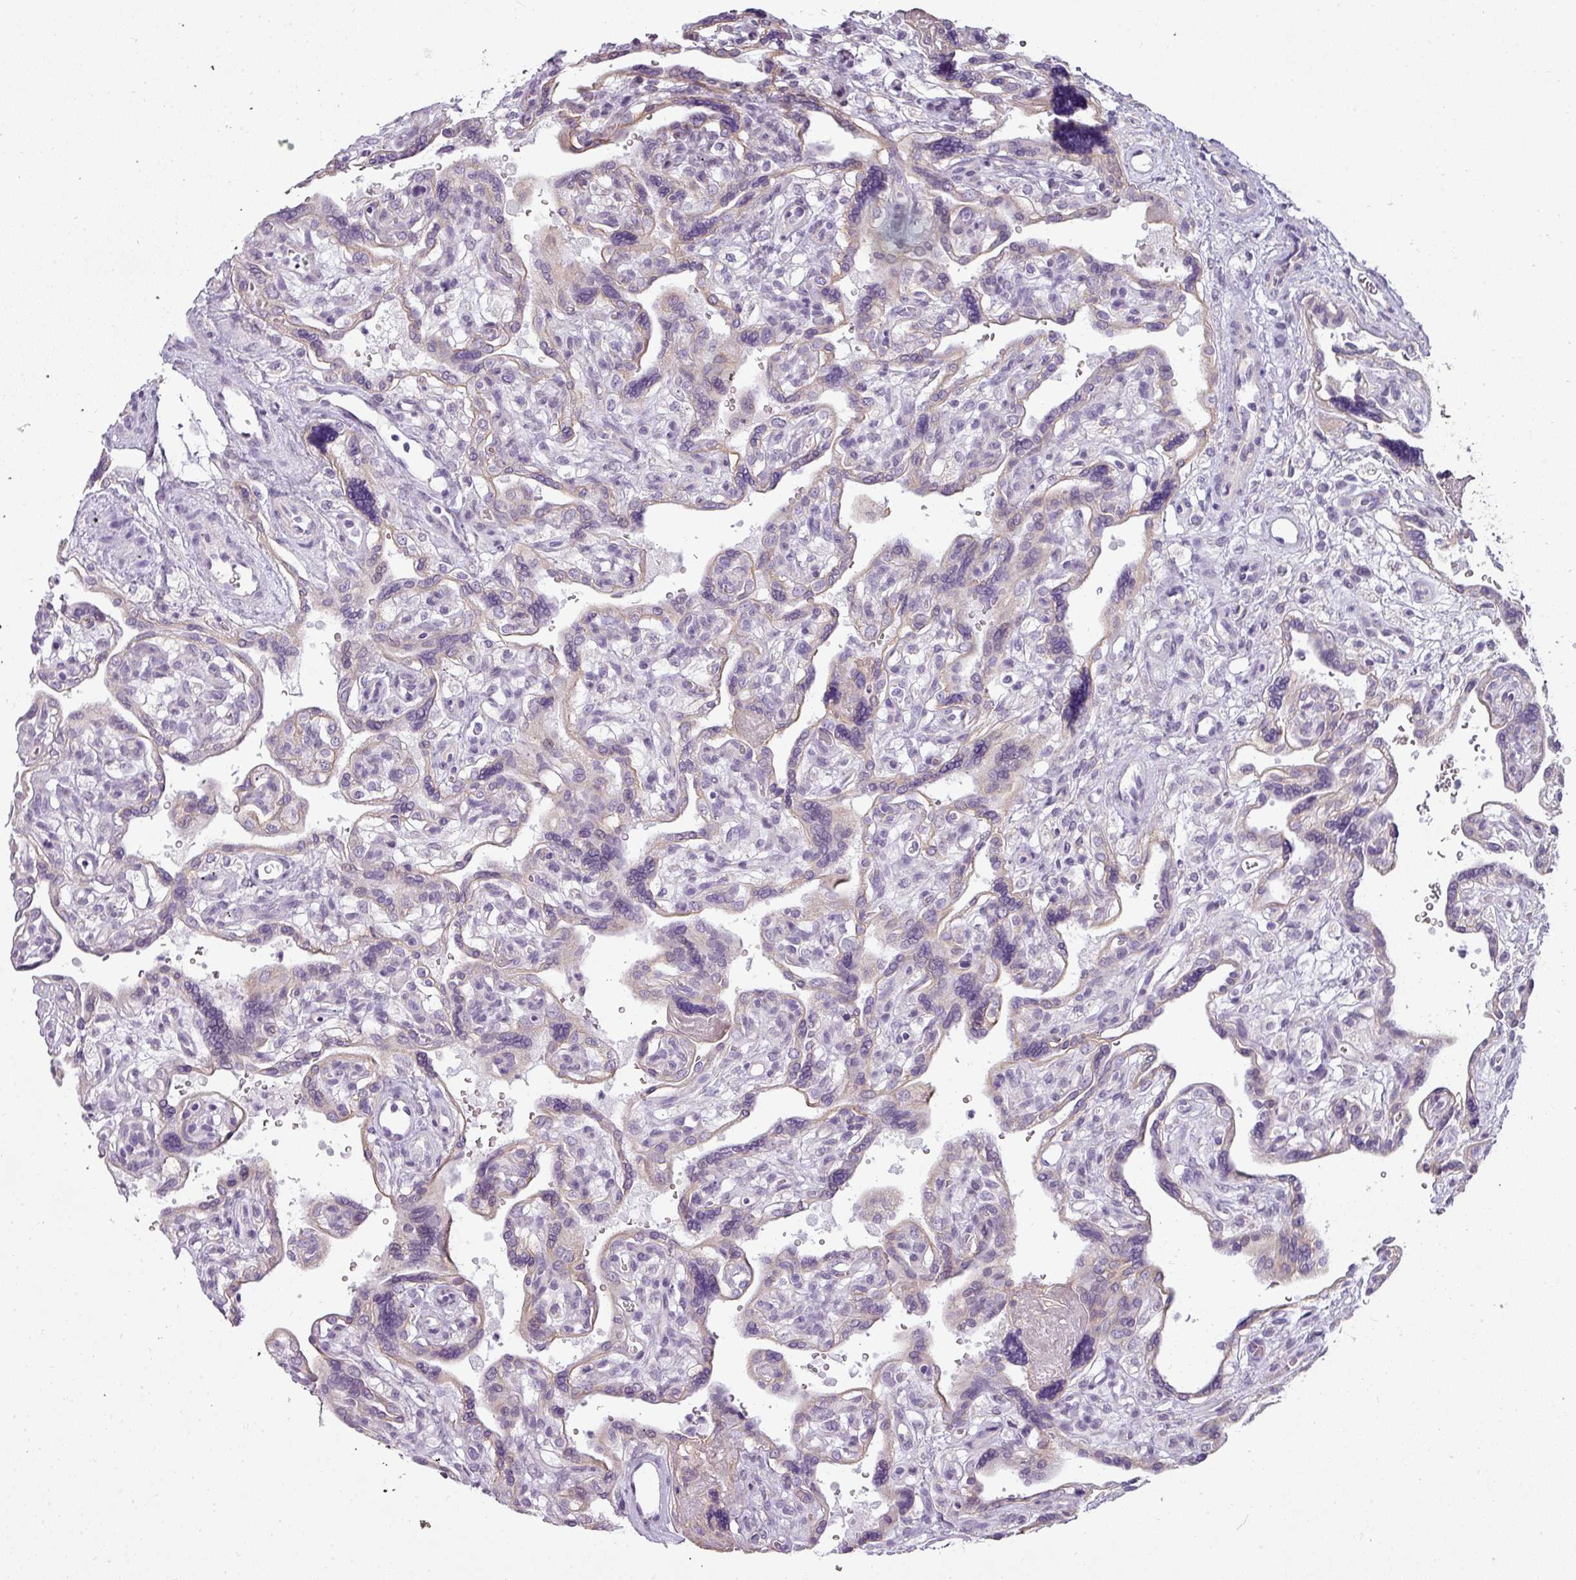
{"staining": {"intensity": "negative", "quantity": "none", "location": "none"}, "tissue": "placenta", "cell_type": "Decidual cells", "image_type": "normal", "snomed": [{"axis": "morphology", "description": "Normal tissue, NOS"}, {"axis": "topography", "description": "Placenta"}], "caption": "IHC histopathology image of unremarkable human placenta stained for a protein (brown), which shows no expression in decidual cells. (Brightfield microscopy of DAB IHC at high magnification).", "gene": "ASB1", "patient": {"sex": "female", "age": 39}}